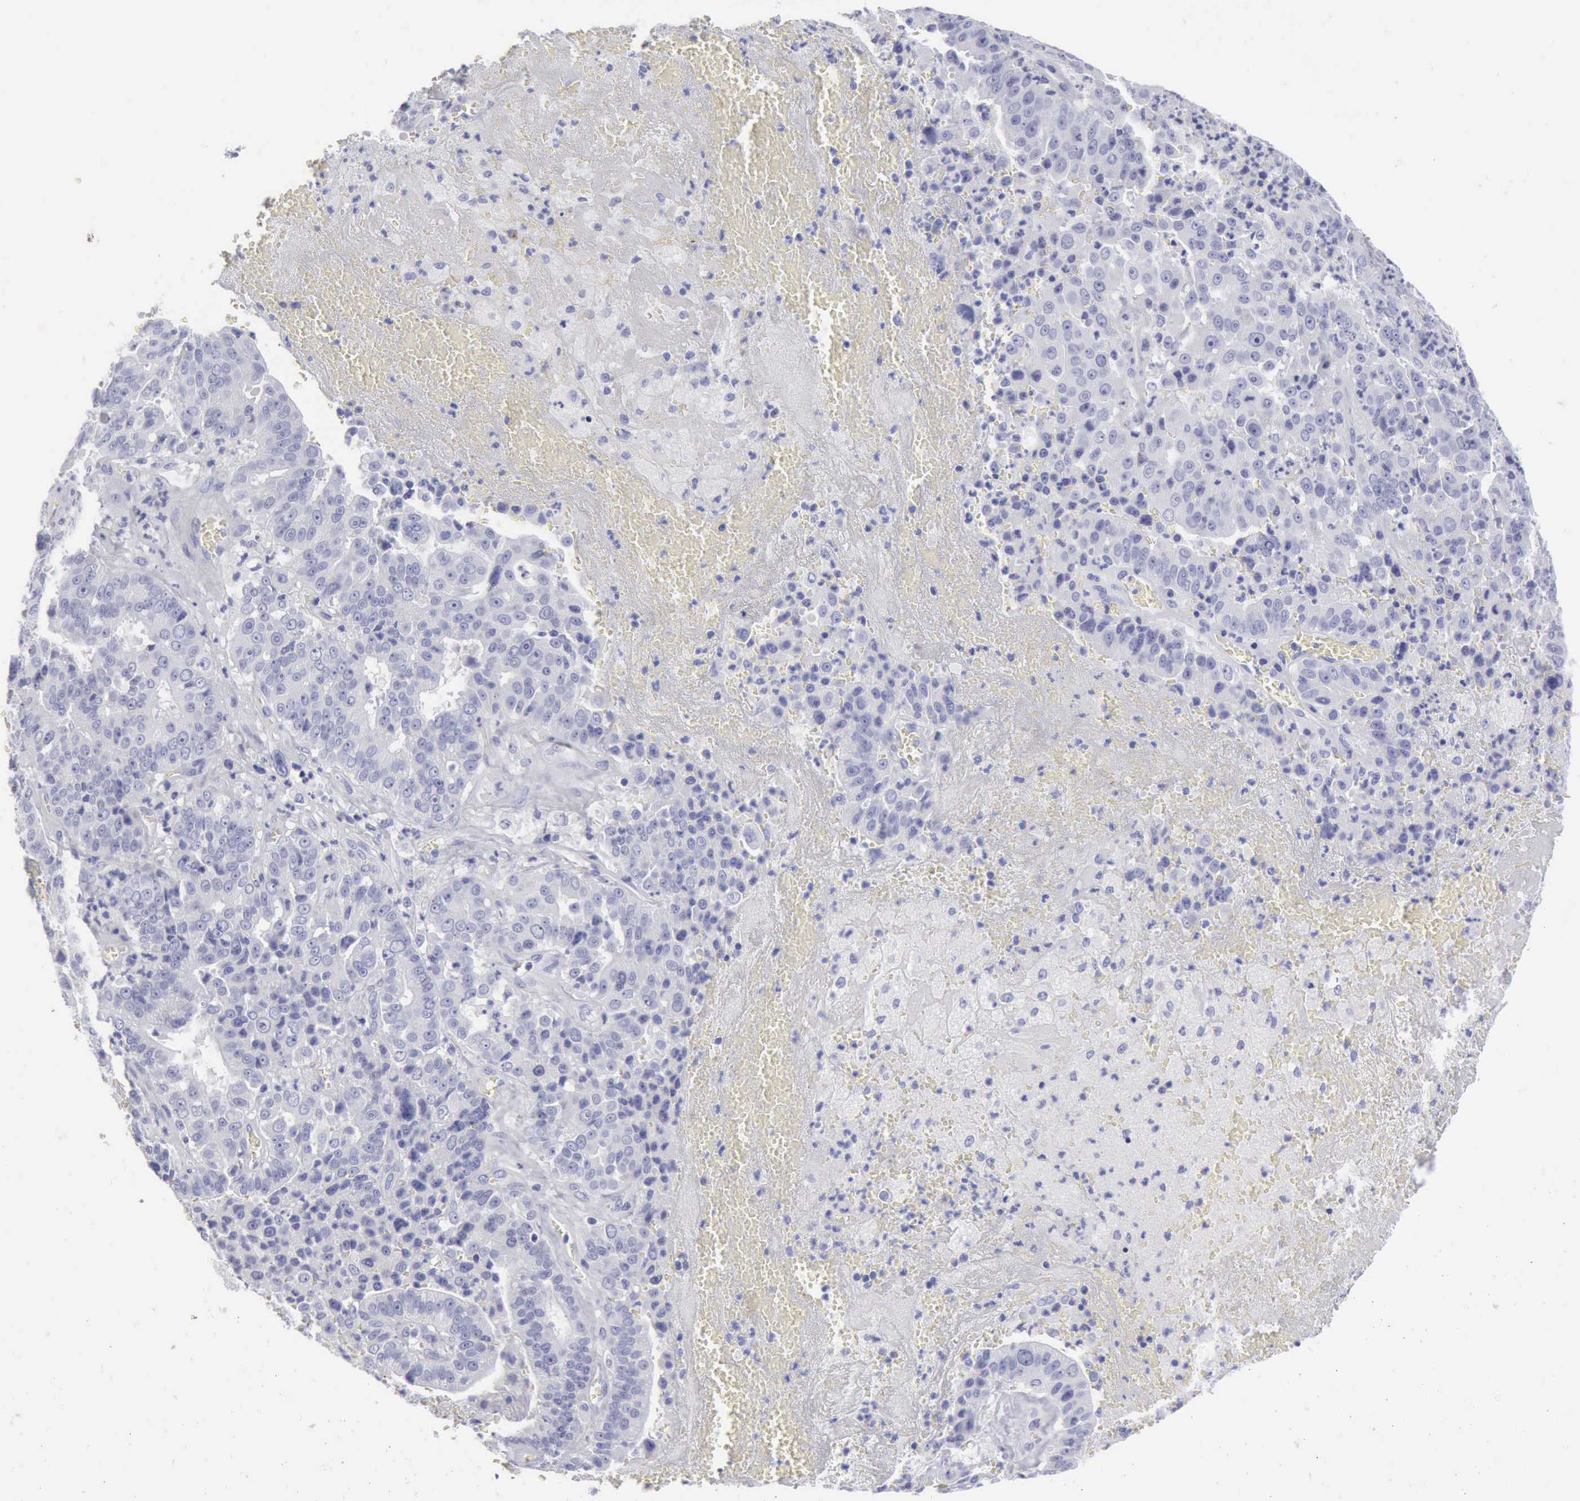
{"staining": {"intensity": "negative", "quantity": "none", "location": "none"}, "tissue": "liver cancer", "cell_type": "Tumor cells", "image_type": "cancer", "snomed": [{"axis": "morphology", "description": "Cholangiocarcinoma"}, {"axis": "topography", "description": "Liver"}], "caption": "Human liver cancer (cholangiocarcinoma) stained for a protein using immunohistochemistry (IHC) demonstrates no staining in tumor cells.", "gene": "NCAM1", "patient": {"sex": "female", "age": 79}}